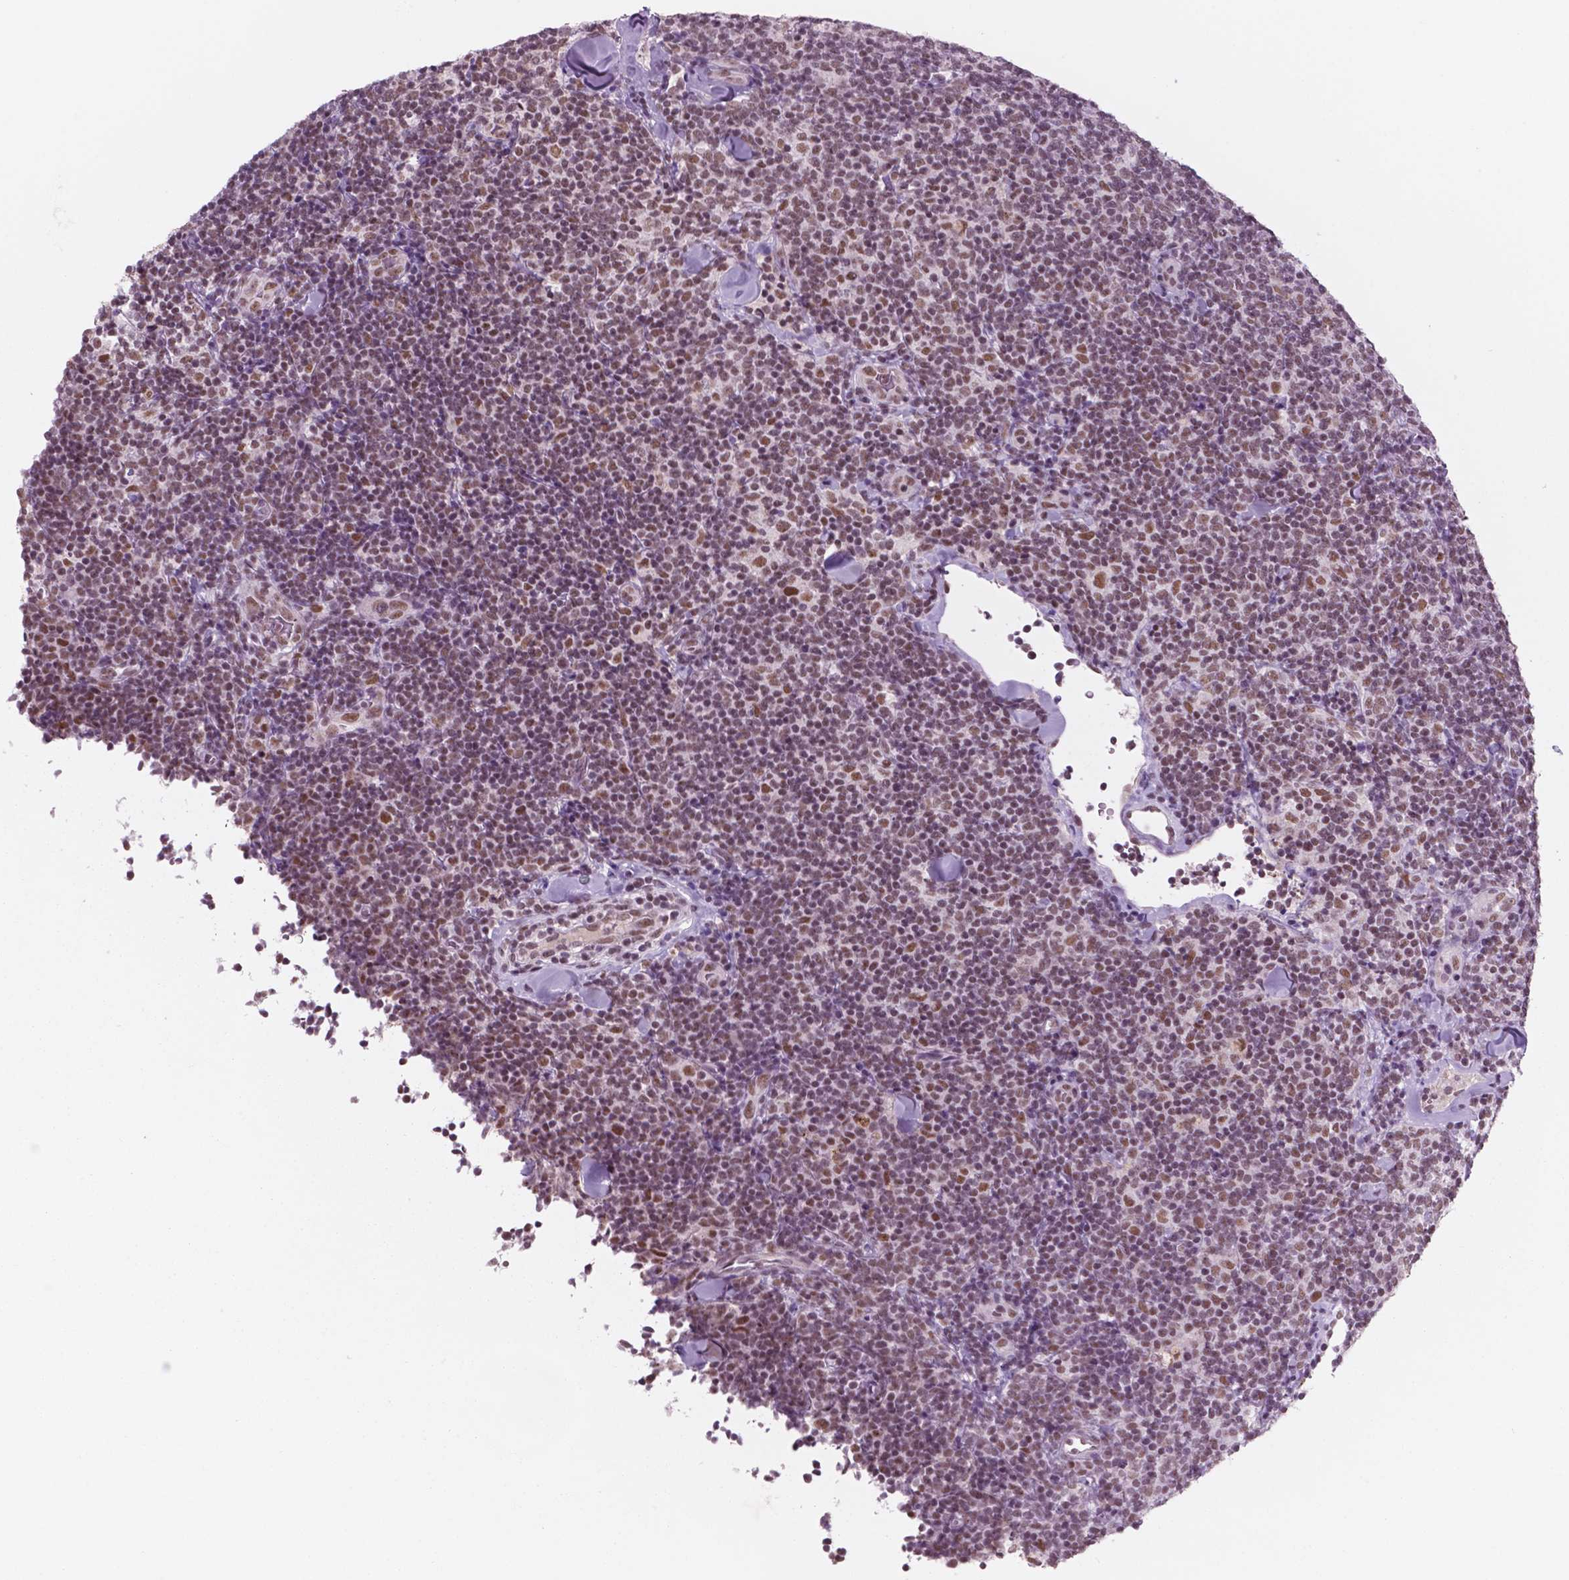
{"staining": {"intensity": "moderate", "quantity": ">75%", "location": "nuclear"}, "tissue": "lymphoma", "cell_type": "Tumor cells", "image_type": "cancer", "snomed": [{"axis": "morphology", "description": "Malignant lymphoma, non-Hodgkin's type, Low grade"}, {"axis": "topography", "description": "Lymph node"}], "caption": "Lymphoma stained with DAB immunohistochemistry (IHC) displays medium levels of moderate nuclear positivity in approximately >75% of tumor cells. (DAB = brown stain, brightfield microscopy at high magnification).", "gene": "CTR9", "patient": {"sex": "female", "age": 56}}